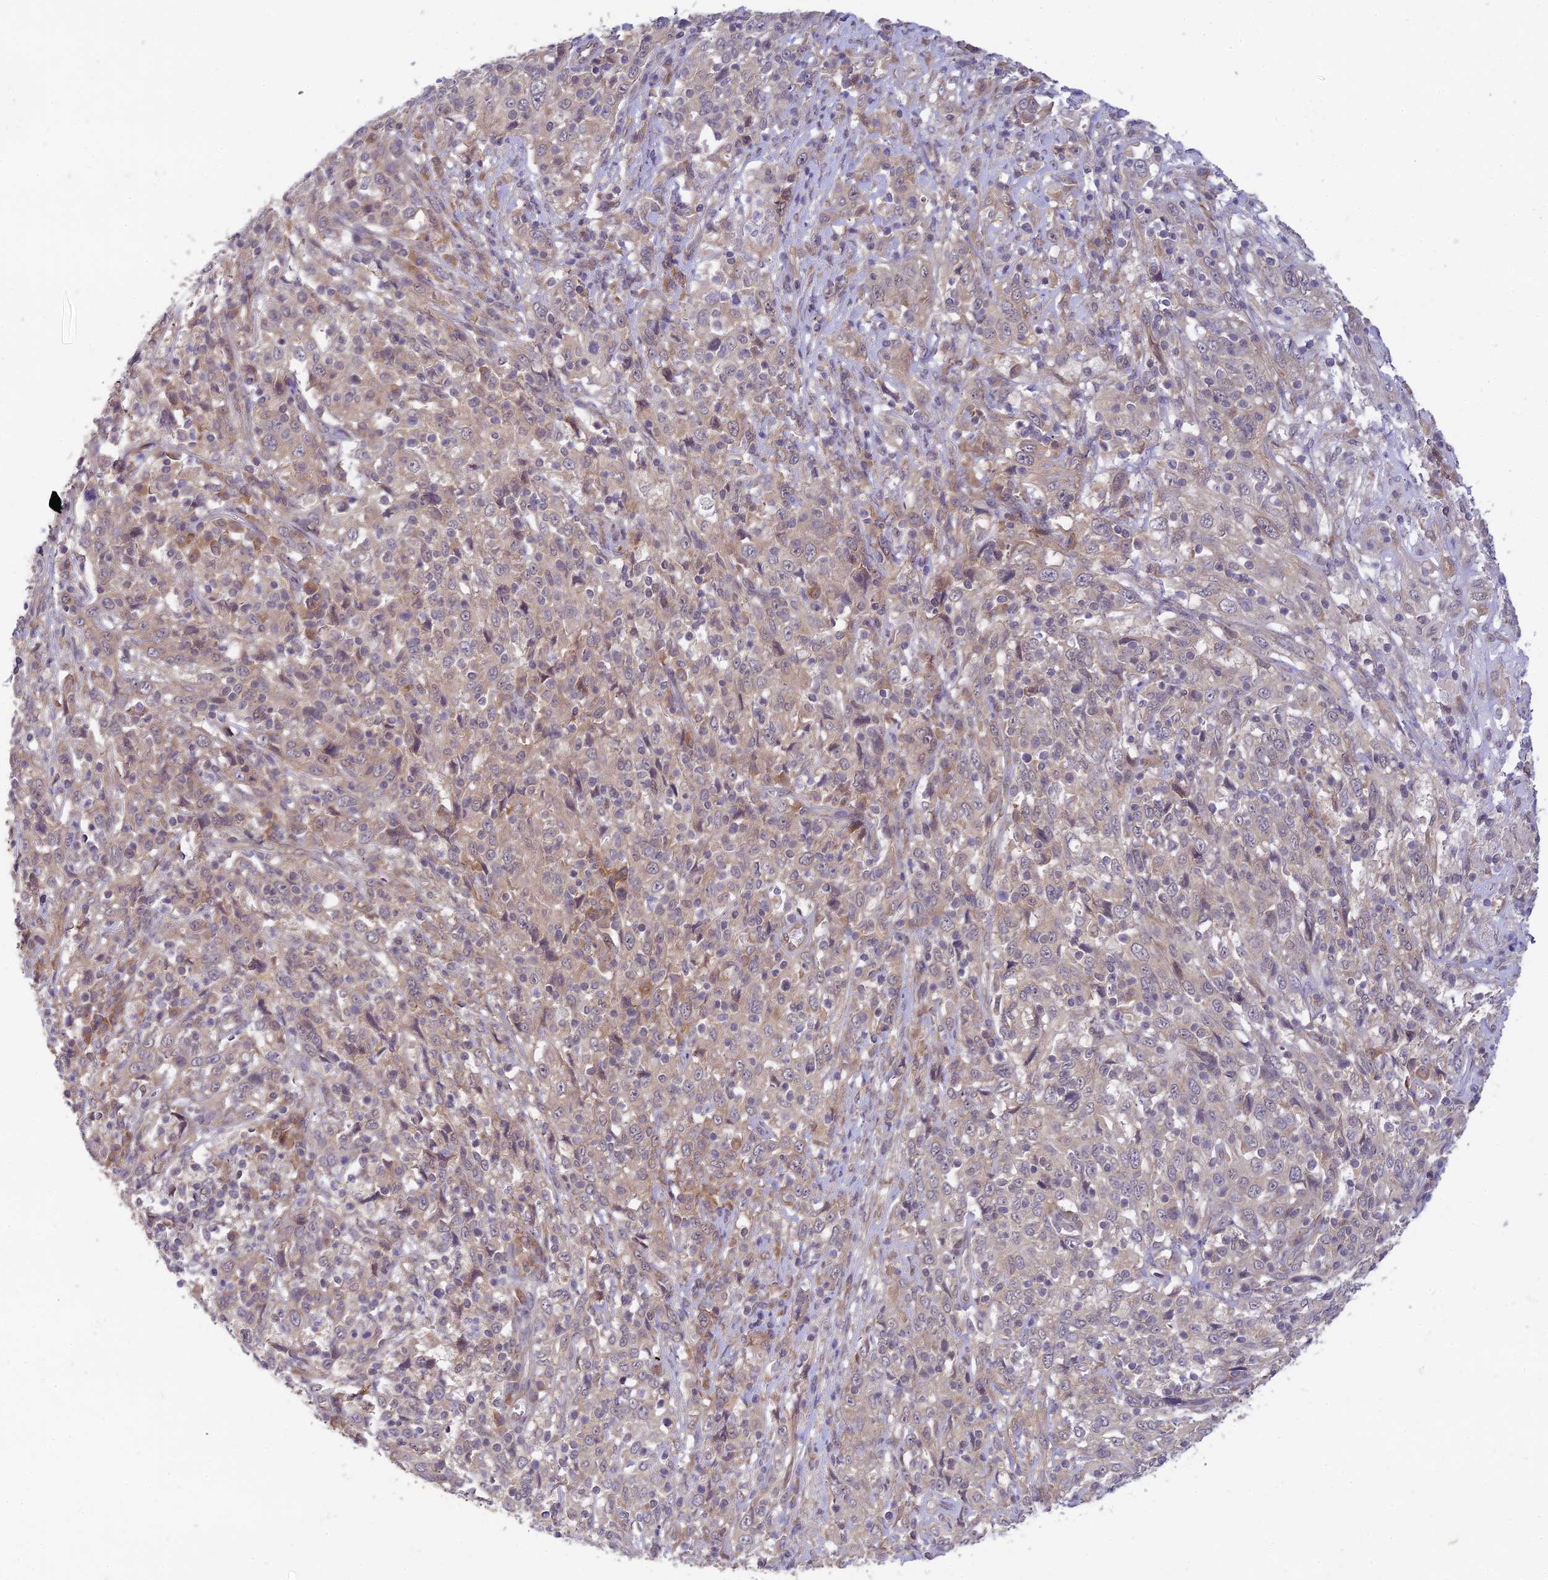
{"staining": {"intensity": "negative", "quantity": "none", "location": "none"}, "tissue": "cervical cancer", "cell_type": "Tumor cells", "image_type": "cancer", "snomed": [{"axis": "morphology", "description": "Squamous cell carcinoma, NOS"}, {"axis": "topography", "description": "Cervix"}], "caption": "High power microscopy histopathology image of an immunohistochemistry (IHC) image of squamous cell carcinoma (cervical), revealing no significant positivity in tumor cells.", "gene": "SKIC8", "patient": {"sex": "female", "age": 46}}